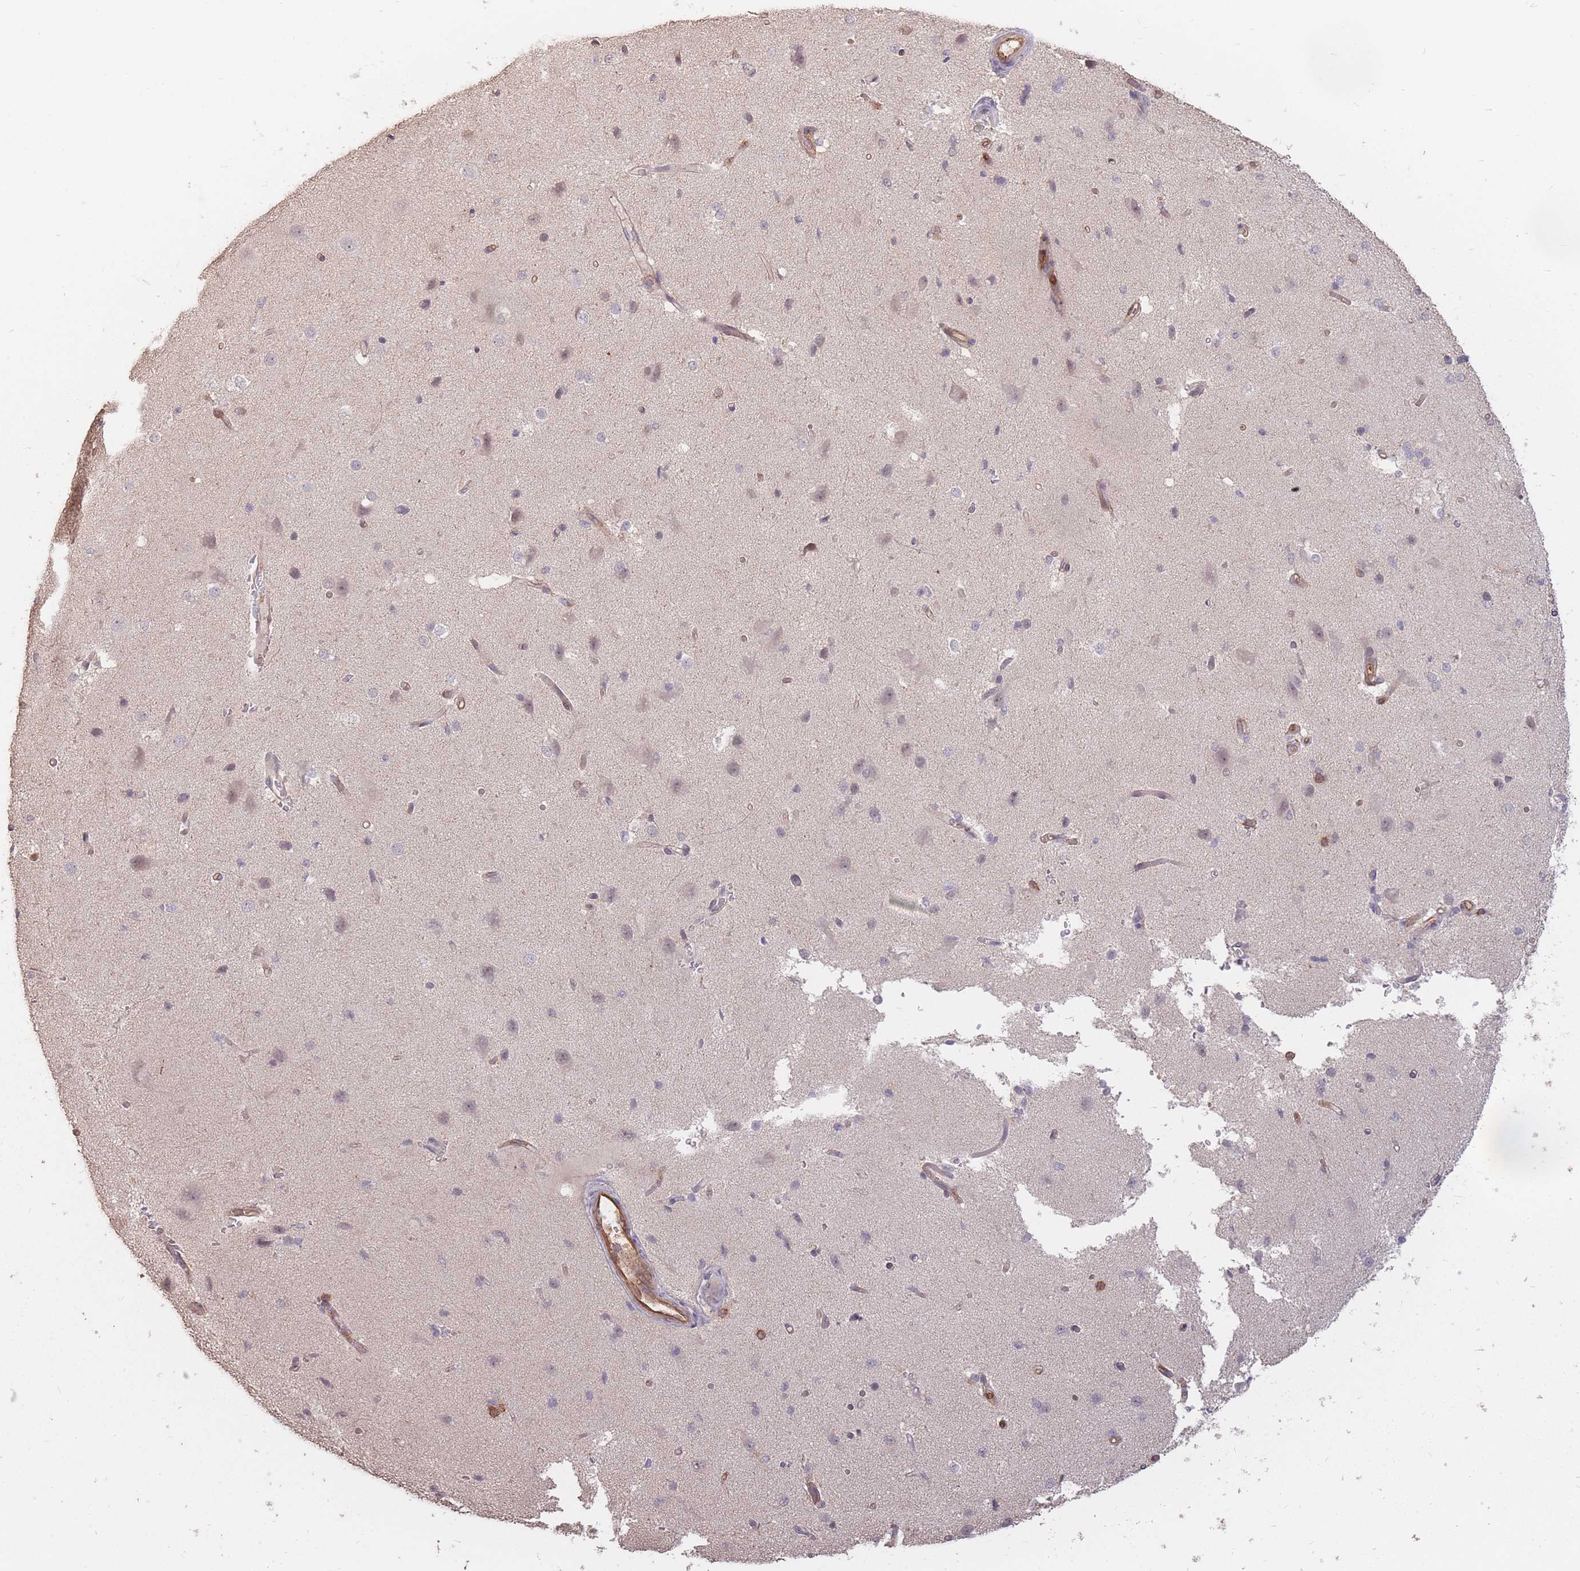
{"staining": {"intensity": "moderate", "quantity": ">75%", "location": "cytoplasmic/membranous"}, "tissue": "cerebral cortex", "cell_type": "Endothelial cells", "image_type": "normal", "snomed": [{"axis": "morphology", "description": "Normal tissue, NOS"}, {"axis": "morphology", "description": "Inflammation, NOS"}, {"axis": "topography", "description": "Cerebral cortex"}], "caption": "IHC of unremarkable cerebral cortex demonstrates medium levels of moderate cytoplasmic/membranous staining in about >75% of endothelial cells.", "gene": "PLS3", "patient": {"sex": "male", "age": 6}}